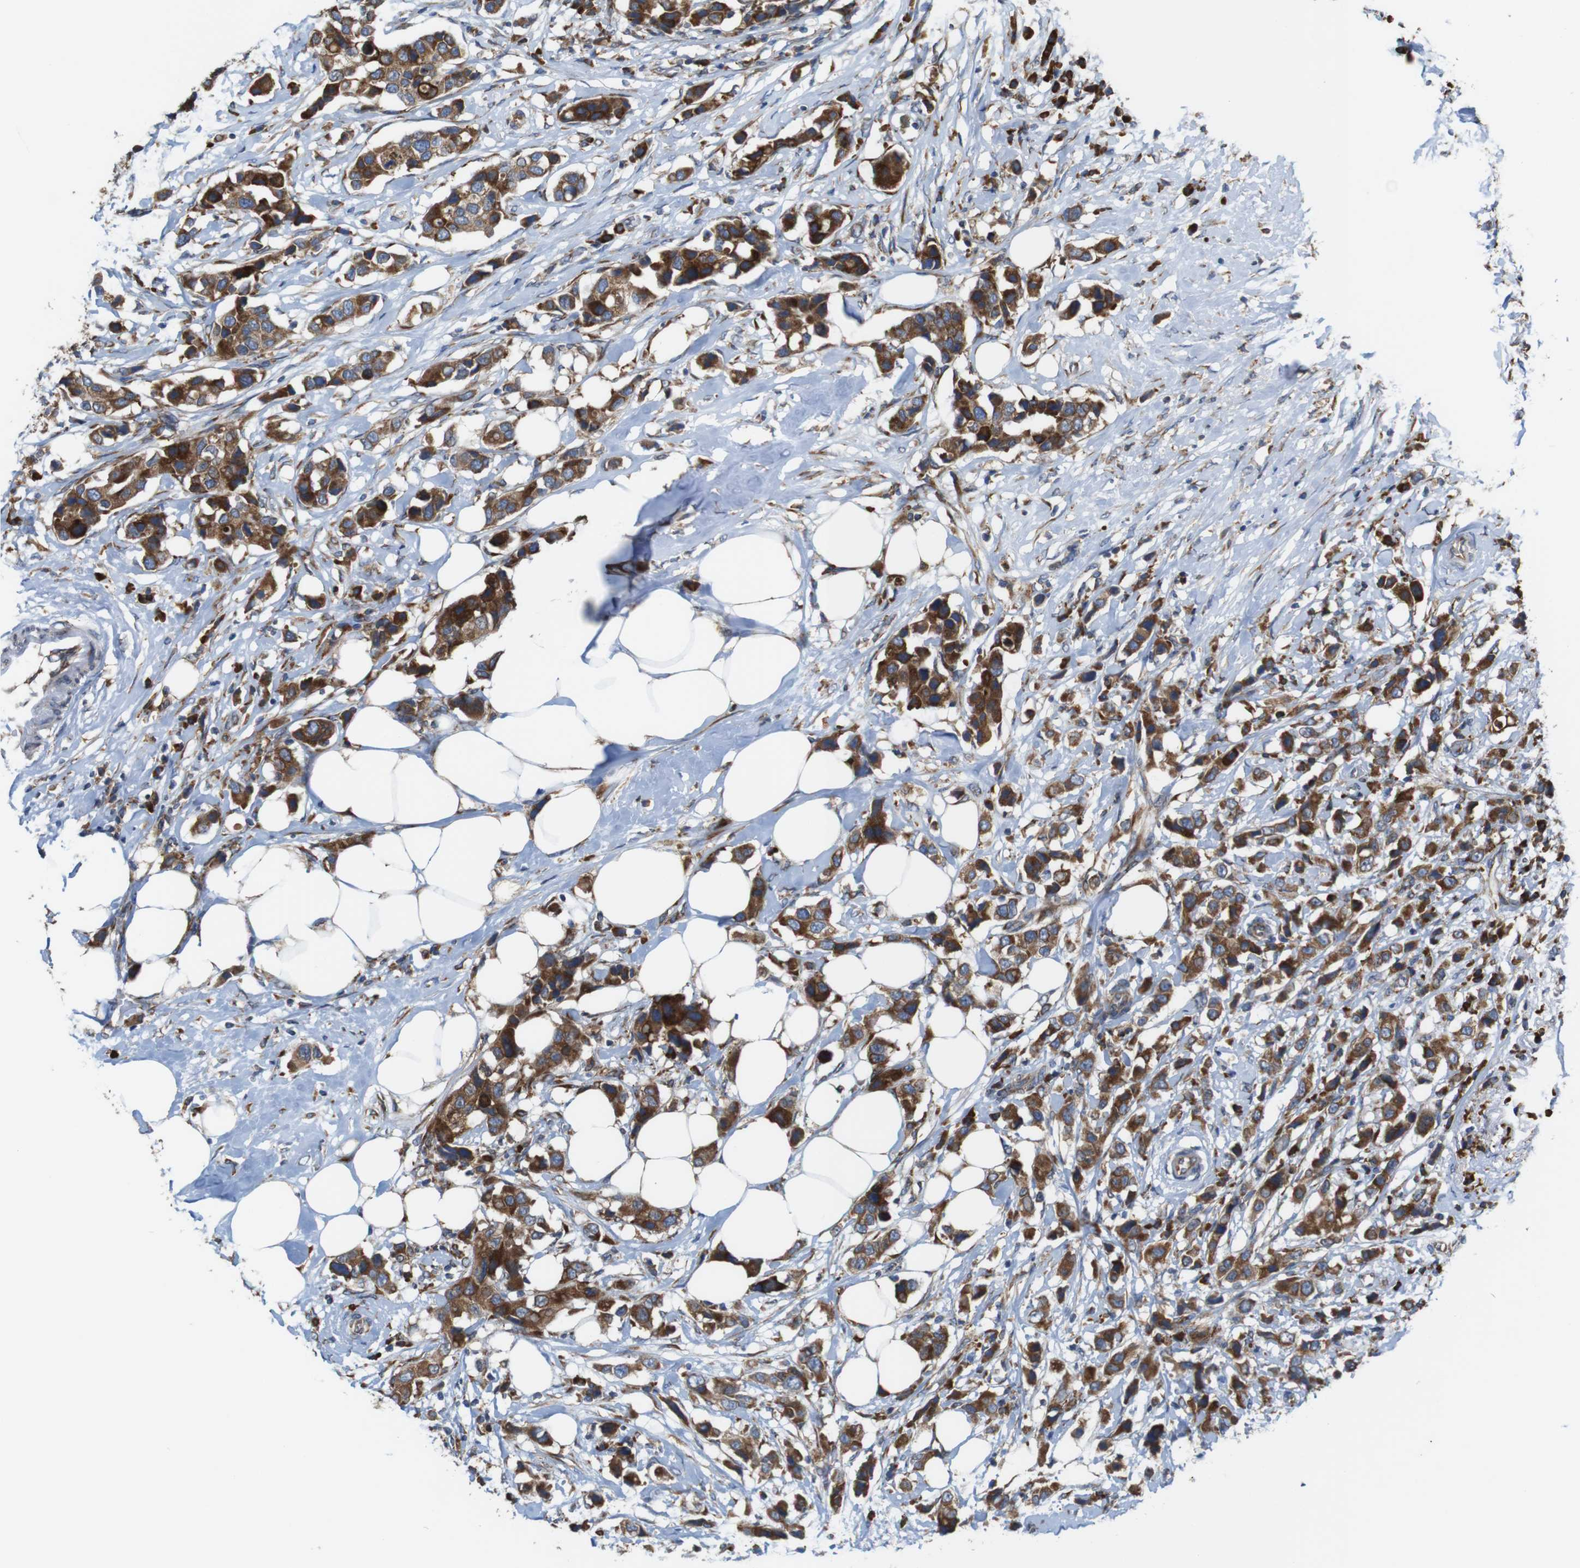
{"staining": {"intensity": "strong", "quantity": ">75%", "location": "cytoplasmic/membranous"}, "tissue": "breast cancer", "cell_type": "Tumor cells", "image_type": "cancer", "snomed": [{"axis": "morphology", "description": "Normal tissue, NOS"}, {"axis": "morphology", "description": "Duct carcinoma"}, {"axis": "topography", "description": "Breast"}], "caption": "Strong cytoplasmic/membranous positivity is appreciated in about >75% of tumor cells in breast cancer.", "gene": "UGGT1", "patient": {"sex": "female", "age": 50}}